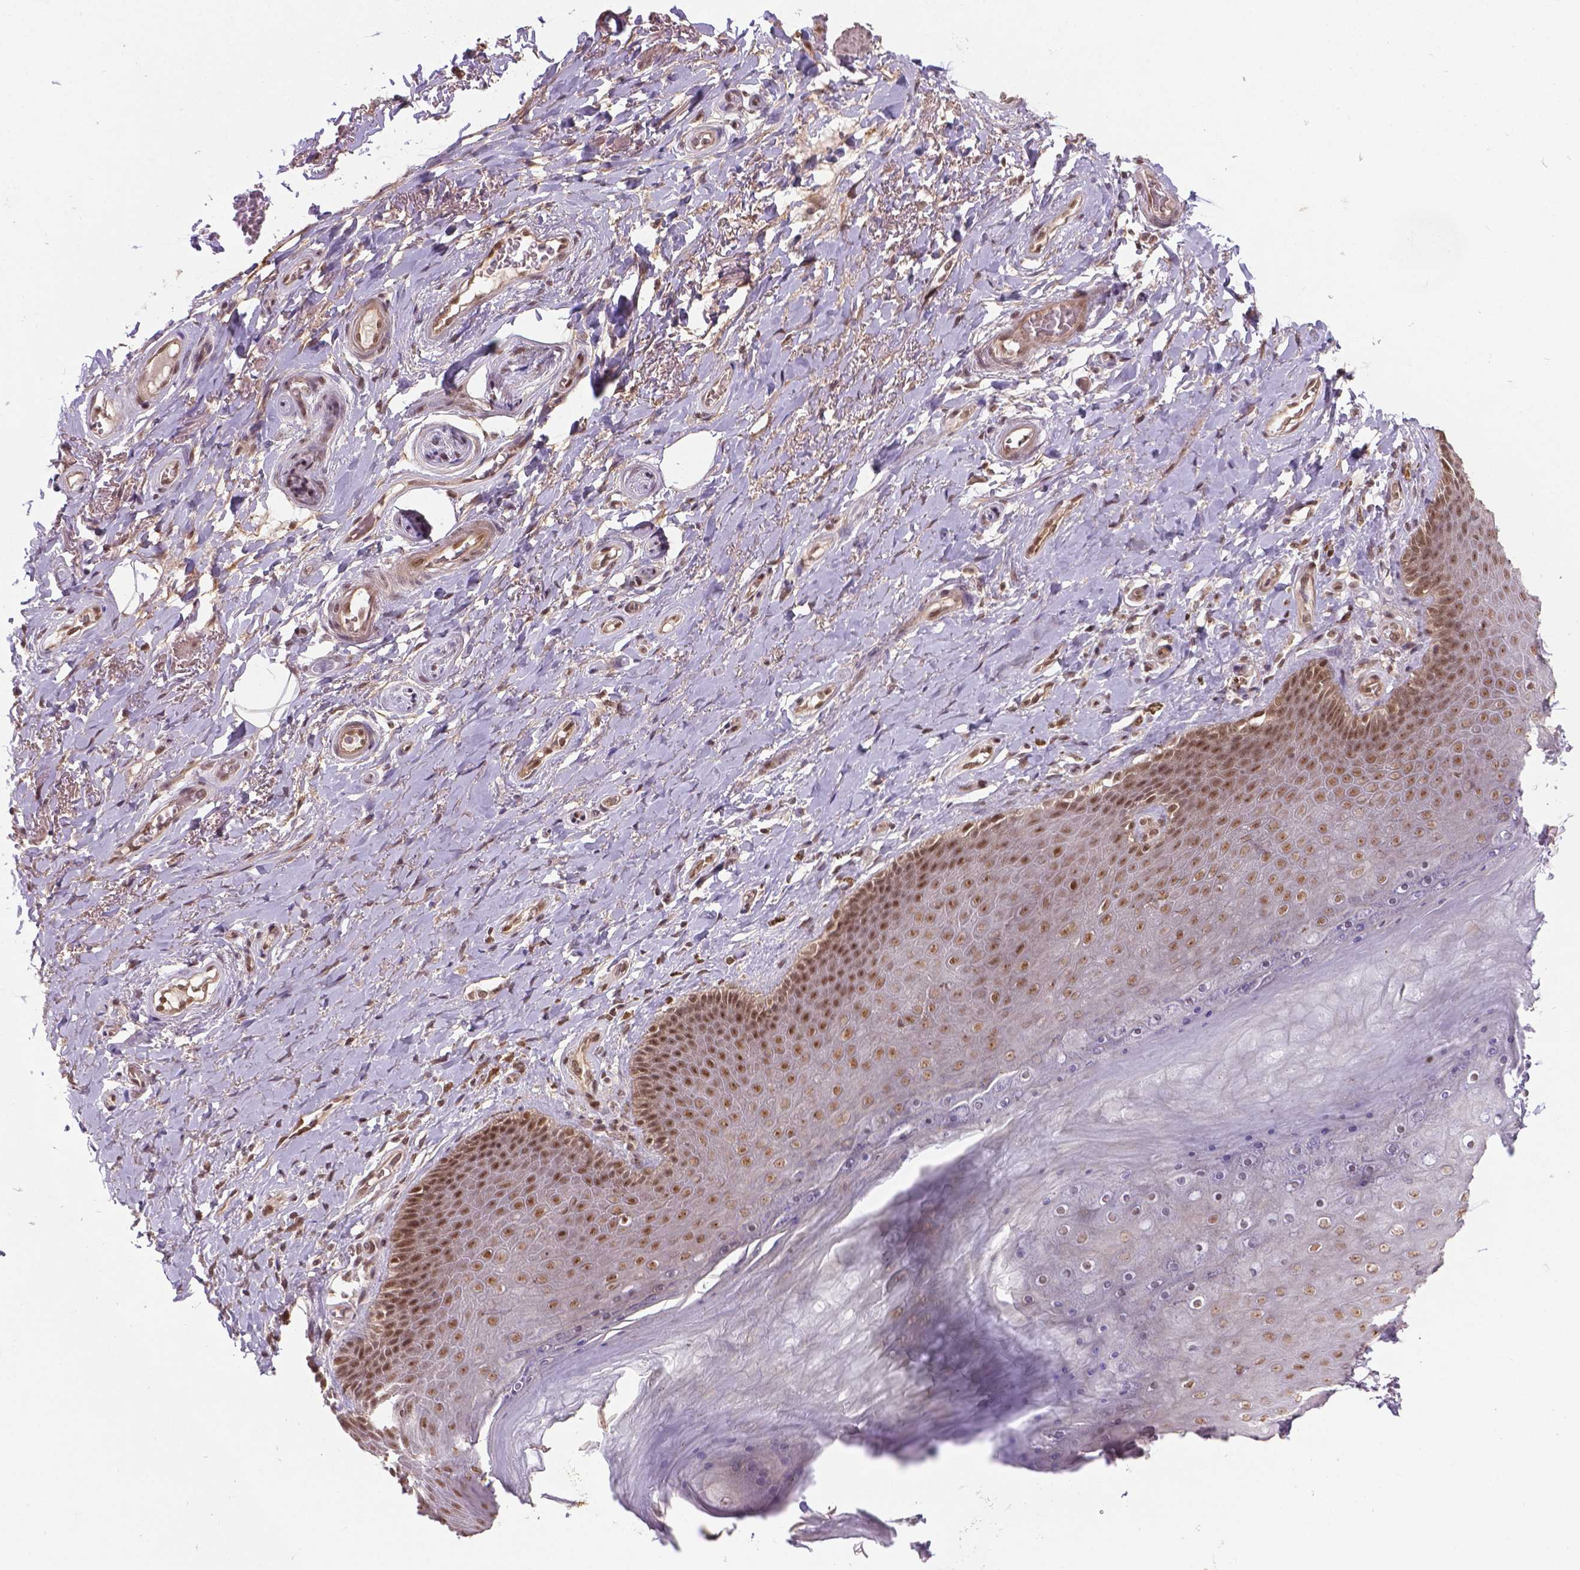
{"staining": {"intensity": "weak", "quantity": "25%-75%", "location": "cytoplasmic/membranous,nuclear"}, "tissue": "adipose tissue", "cell_type": "Adipocytes", "image_type": "normal", "snomed": [{"axis": "morphology", "description": "Normal tissue, NOS"}, {"axis": "topography", "description": "Anal"}, {"axis": "topography", "description": "Peripheral nerve tissue"}], "caption": "Adipose tissue was stained to show a protein in brown. There is low levels of weak cytoplasmic/membranous,nuclear positivity in approximately 25%-75% of adipocytes. The staining was performed using DAB to visualize the protein expression in brown, while the nuclei were stained in blue with hematoxylin (Magnification: 20x).", "gene": "ANKRD54", "patient": {"sex": "male", "age": 53}}